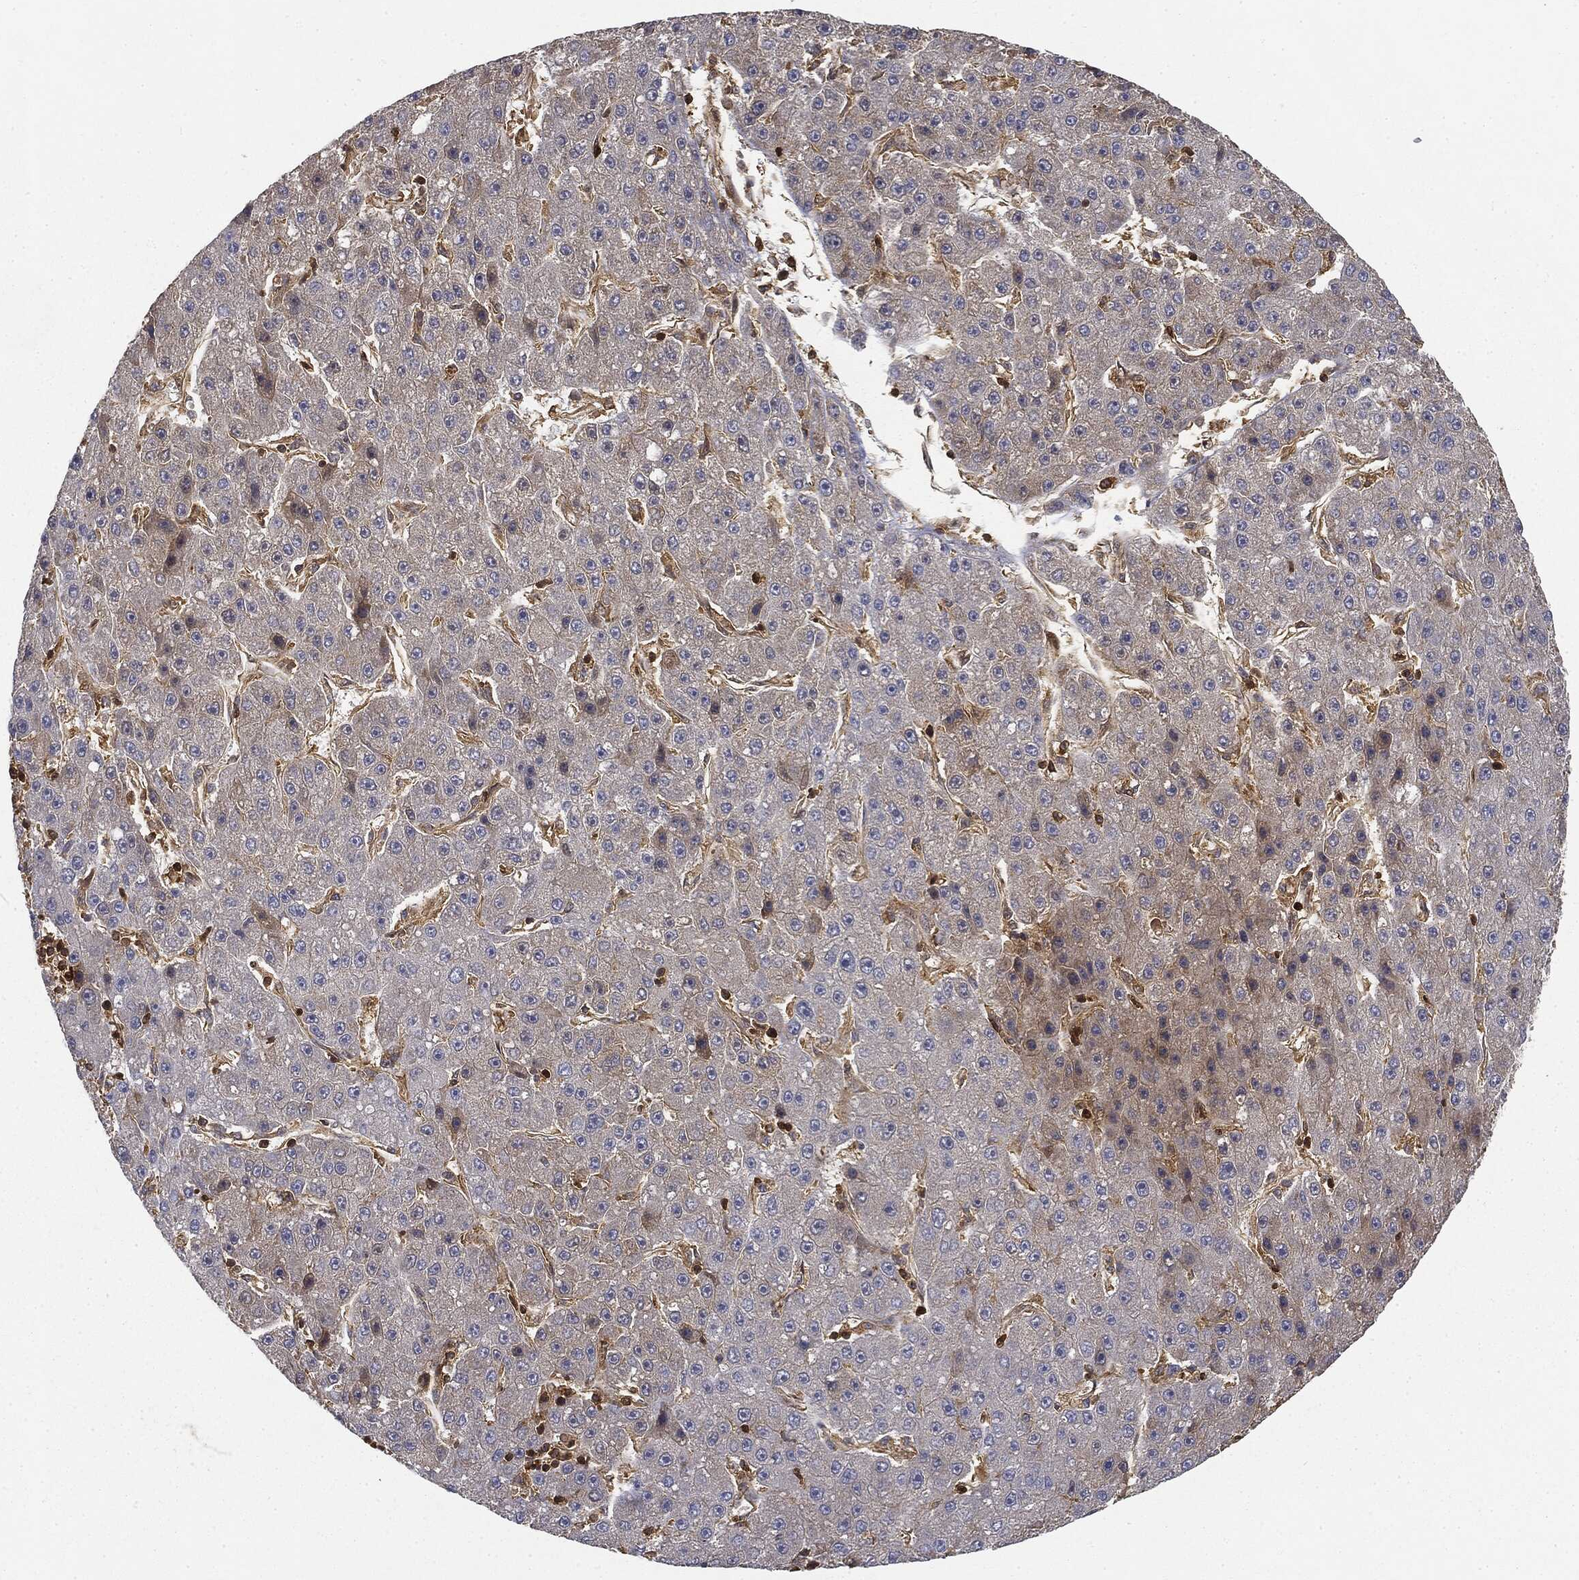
{"staining": {"intensity": "weak", "quantity": "<25%", "location": "cytoplasmic/membranous"}, "tissue": "liver cancer", "cell_type": "Tumor cells", "image_type": "cancer", "snomed": [{"axis": "morphology", "description": "Carcinoma, Hepatocellular, NOS"}, {"axis": "topography", "description": "Liver"}], "caption": "Hepatocellular carcinoma (liver) was stained to show a protein in brown. There is no significant positivity in tumor cells. (Brightfield microscopy of DAB (3,3'-diaminobenzidine) immunohistochemistry (IHC) at high magnification).", "gene": "WDR1", "patient": {"sex": "male", "age": 67}}